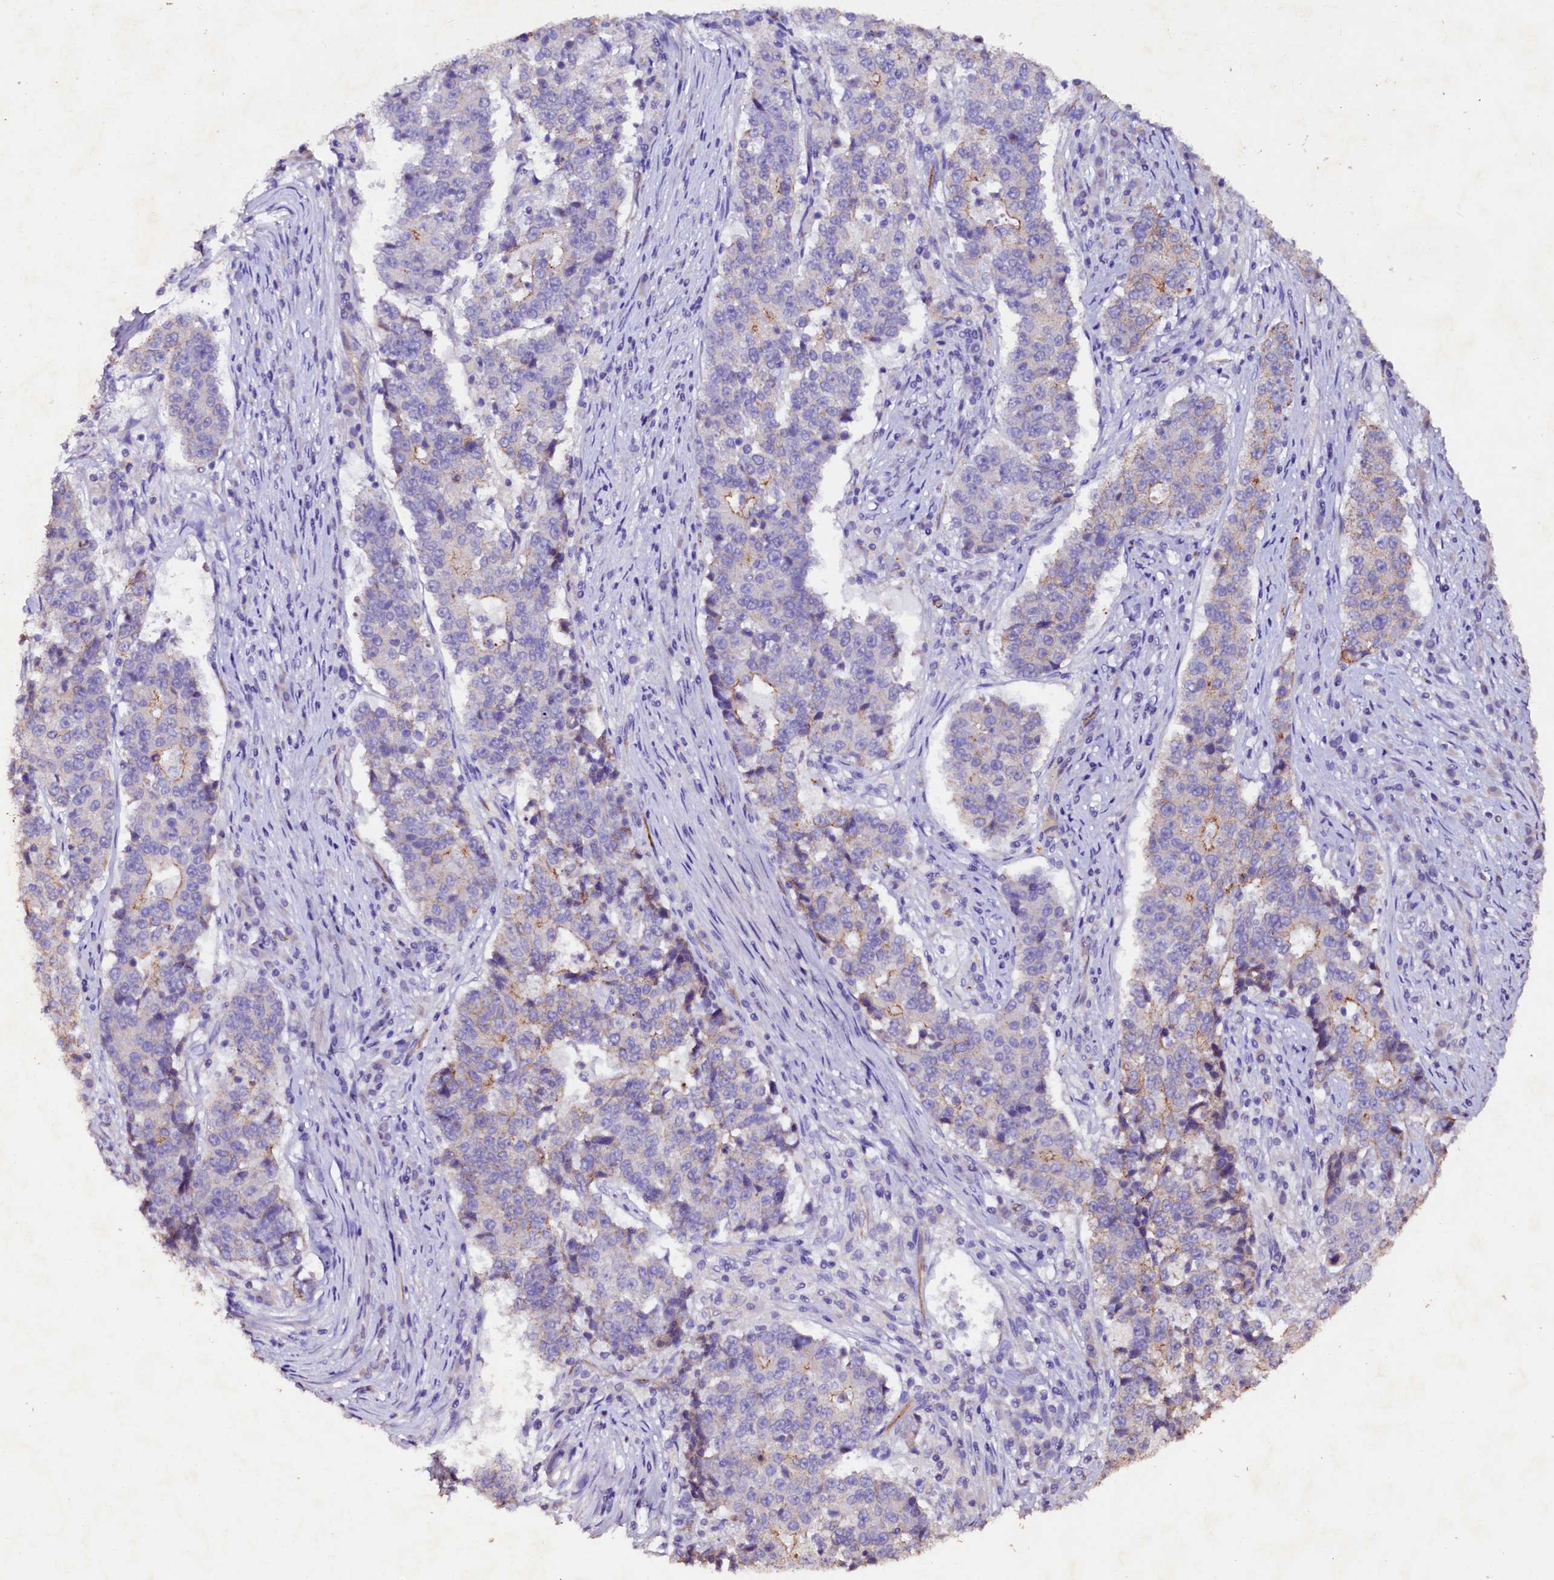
{"staining": {"intensity": "weak", "quantity": "<25%", "location": "cytoplasmic/membranous"}, "tissue": "stomach cancer", "cell_type": "Tumor cells", "image_type": "cancer", "snomed": [{"axis": "morphology", "description": "Adenocarcinoma, NOS"}, {"axis": "topography", "description": "Stomach"}], "caption": "This is an immunohistochemistry (IHC) micrograph of adenocarcinoma (stomach). There is no staining in tumor cells.", "gene": "VPS36", "patient": {"sex": "male", "age": 59}}